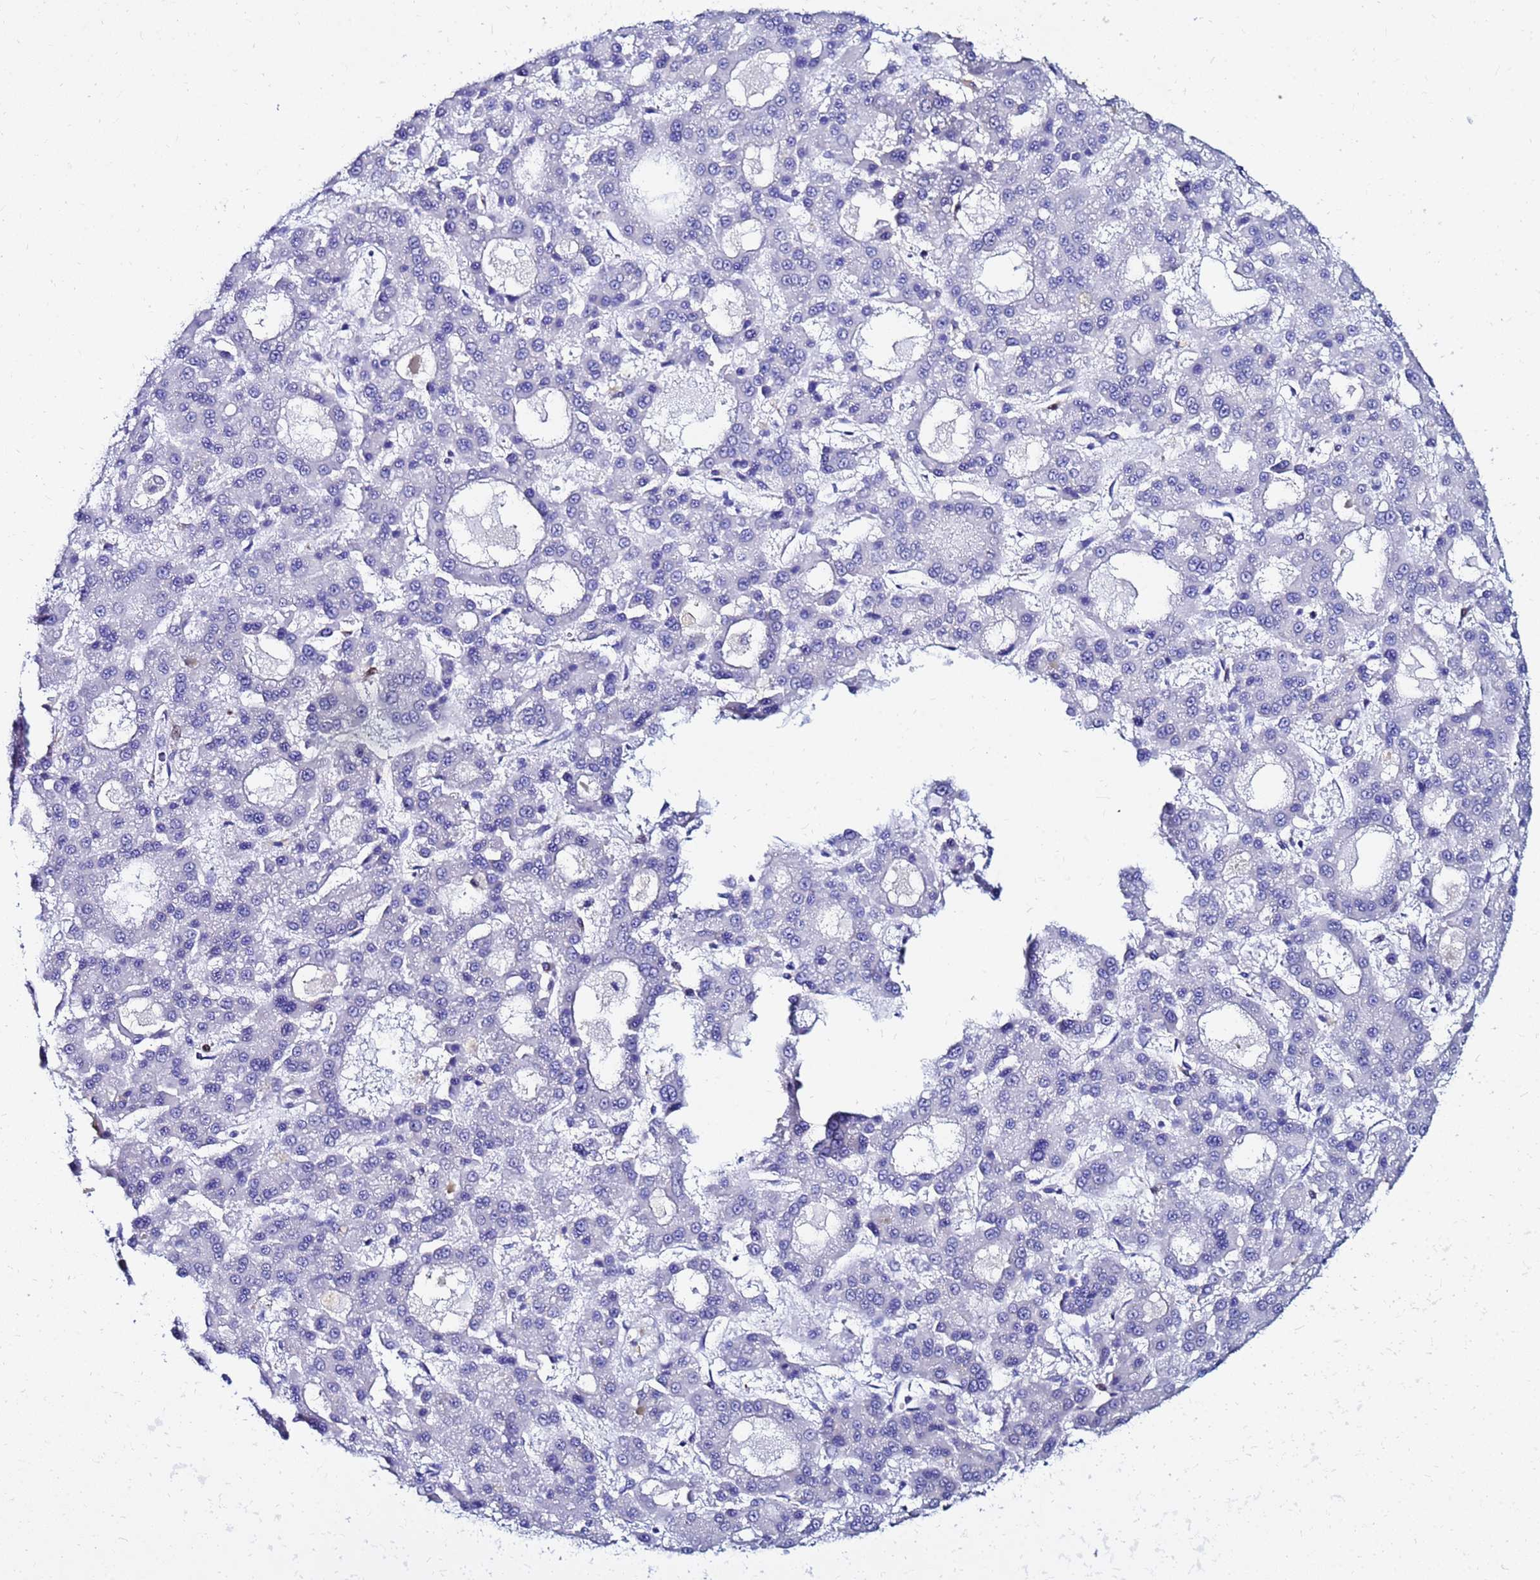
{"staining": {"intensity": "negative", "quantity": "none", "location": "none"}, "tissue": "liver cancer", "cell_type": "Tumor cells", "image_type": "cancer", "snomed": [{"axis": "morphology", "description": "Carcinoma, Hepatocellular, NOS"}, {"axis": "topography", "description": "Liver"}], "caption": "Image shows no protein staining in tumor cells of hepatocellular carcinoma (liver) tissue.", "gene": "PPP1R14C", "patient": {"sex": "male", "age": 70}}